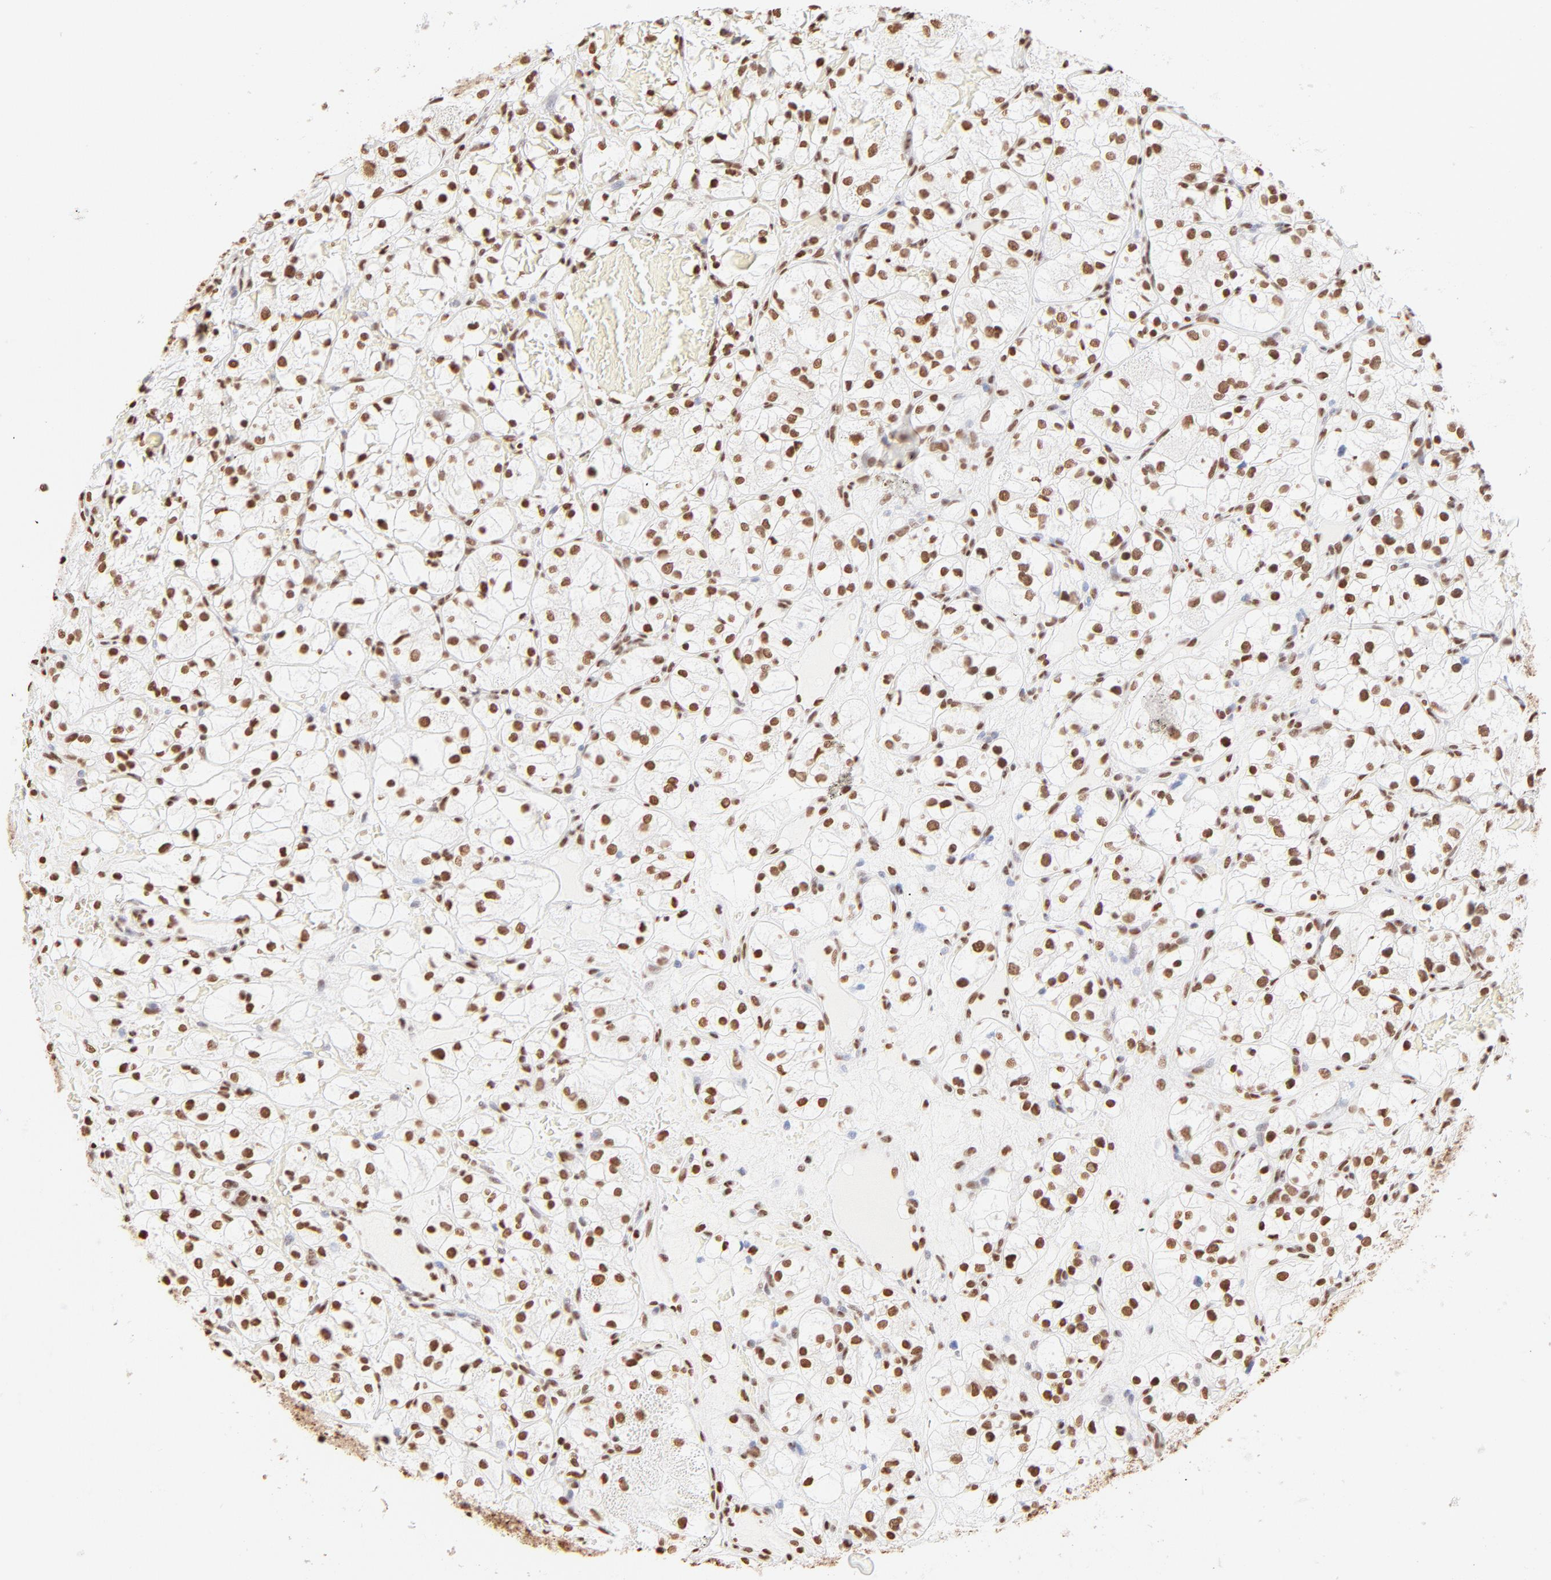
{"staining": {"intensity": "strong", "quantity": ">75%", "location": "nuclear"}, "tissue": "renal cancer", "cell_type": "Tumor cells", "image_type": "cancer", "snomed": [{"axis": "morphology", "description": "Adenocarcinoma, NOS"}, {"axis": "topography", "description": "Kidney"}], "caption": "Immunohistochemistry (DAB) staining of human renal adenocarcinoma exhibits strong nuclear protein expression in approximately >75% of tumor cells.", "gene": "ZNF540", "patient": {"sex": "female", "age": 60}}